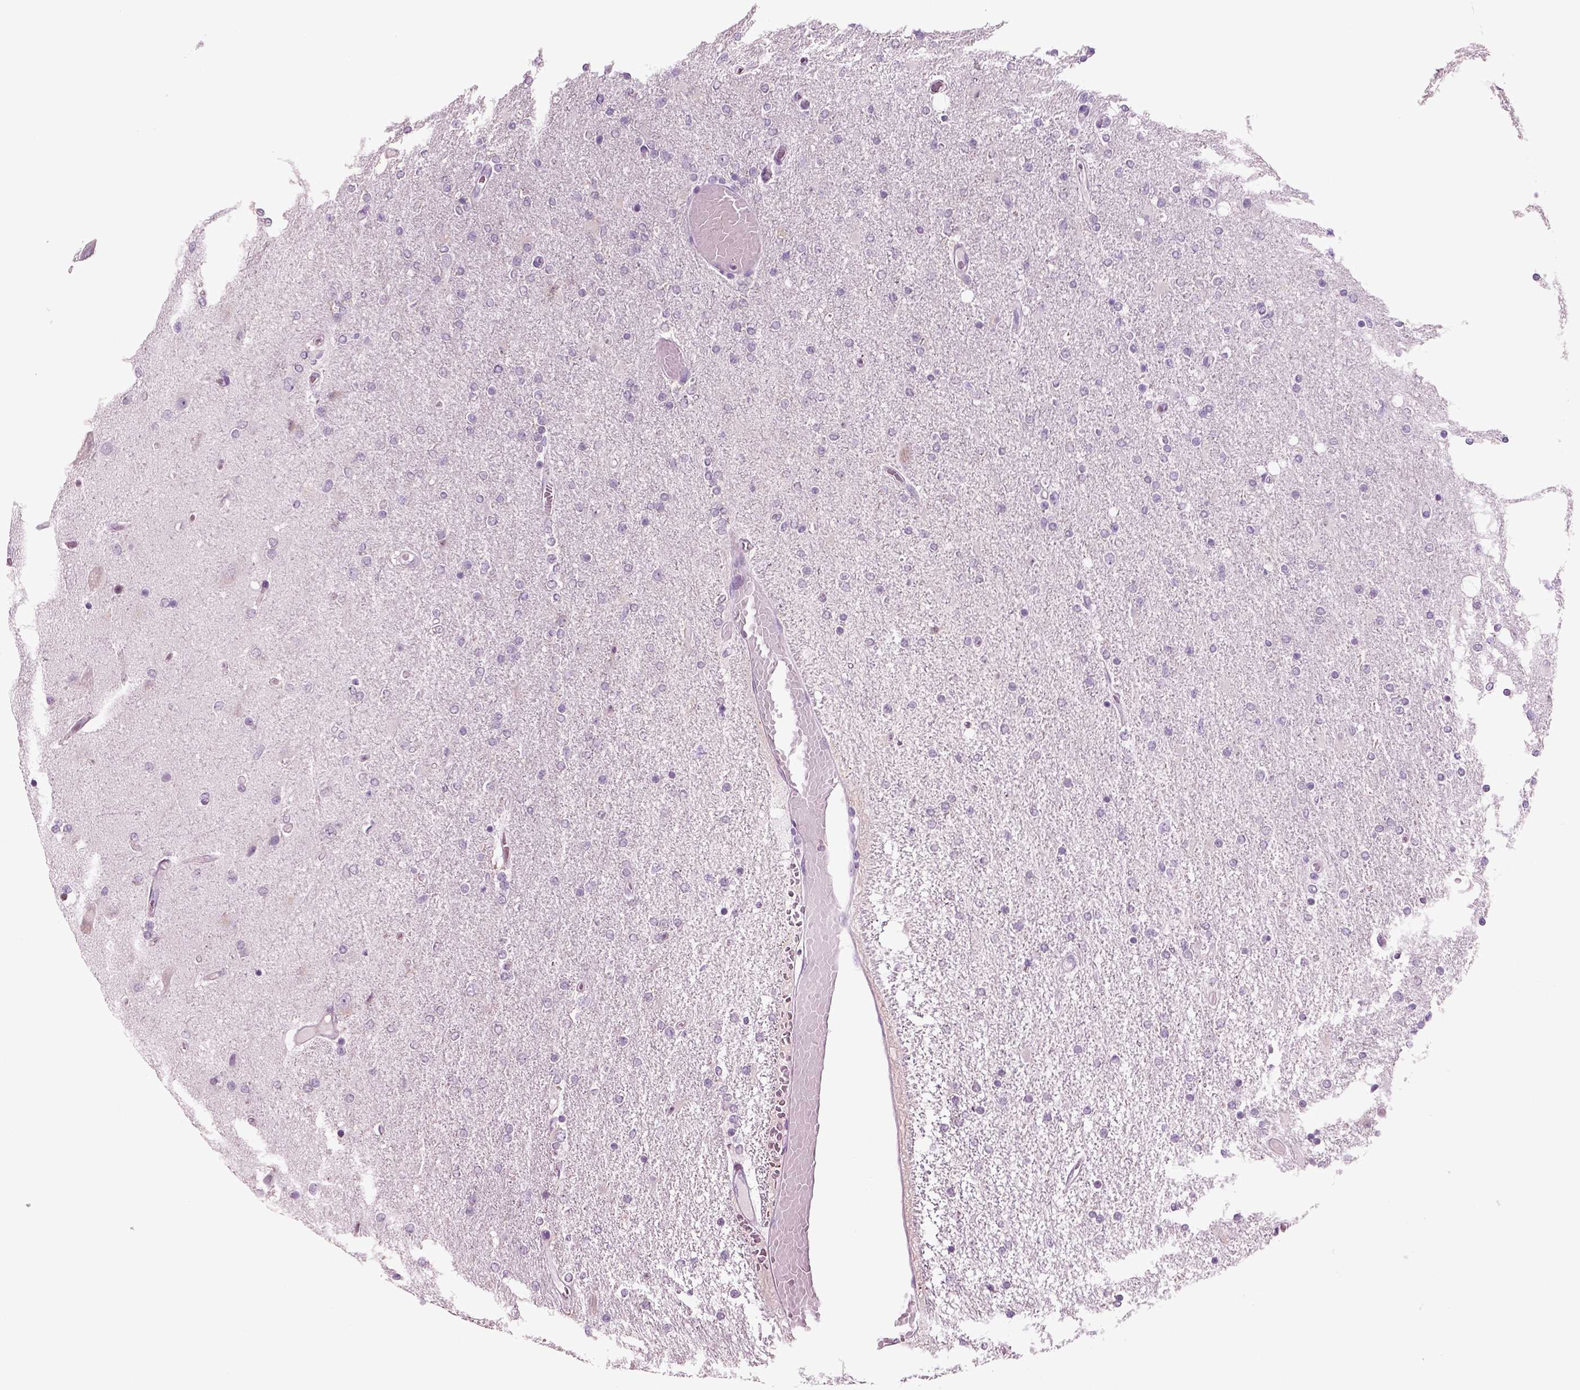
{"staining": {"intensity": "negative", "quantity": "none", "location": "none"}, "tissue": "glioma", "cell_type": "Tumor cells", "image_type": "cancer", "snomed": [{"axis": "morphology", "description": "Glioma, malignant, High grade"}, {"axis": "topography", "description": "Cerebral cortex"}], "caption": "Immunohistochemical staining of malignant glioma (high-grade) displays no significant expression in tumor cells. (IHC, brightfield microscopy, high magnification).", "gene": "CRABP1", "patient": {"sex": "male", "age": 70}}